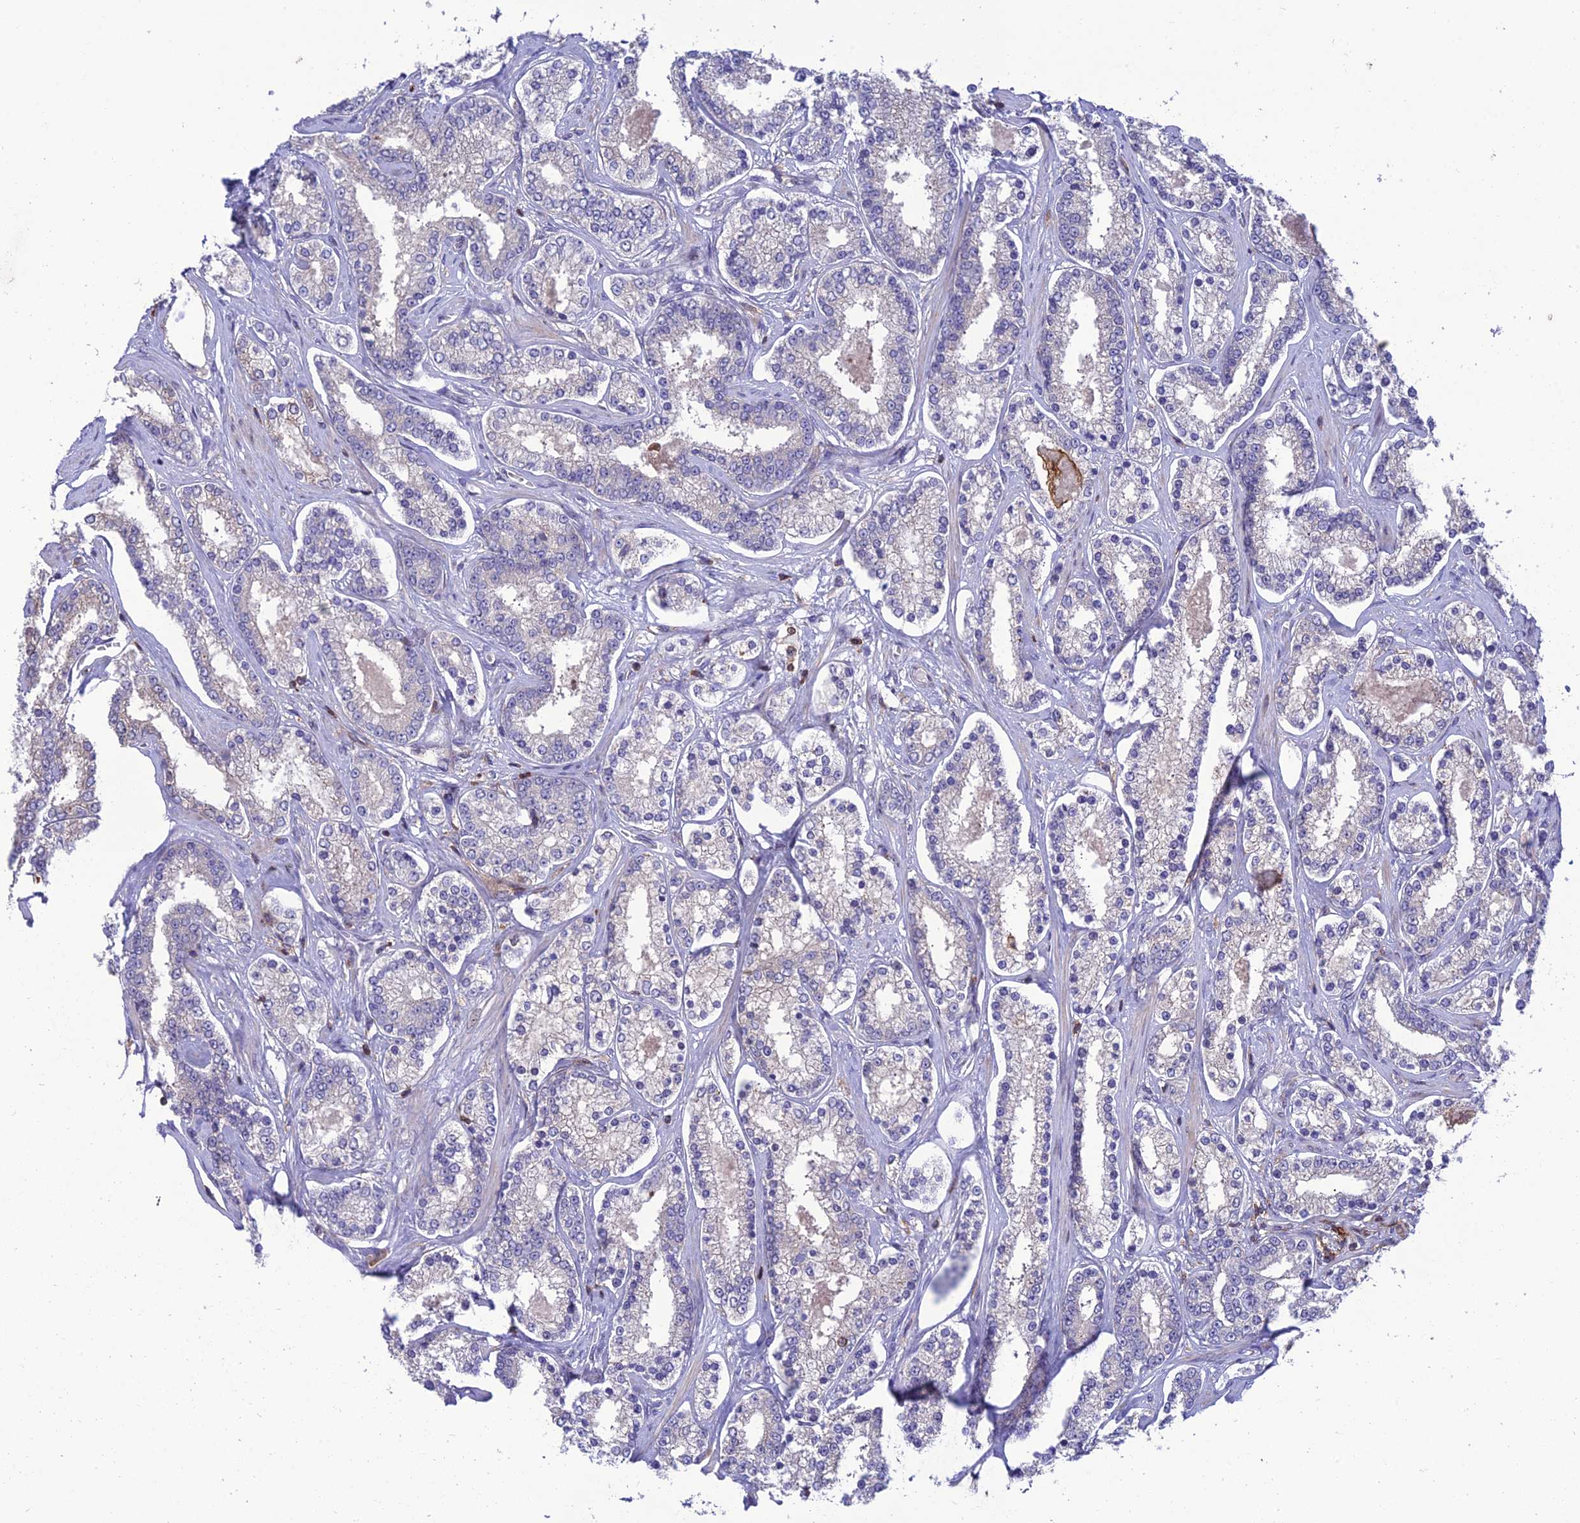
{"staining": {"intensity": "negative", "quantity": "none", "location": "none"}, "tissue": "prostate cancer", "cell_type": "Tumor cells", "image_type": "cancer", "snomed": [{"axis": "morphology", "description": "Normal tissue, NOS"}, {"axis": "morphology", "description": "Adenocarcinoma, High grade"}, {"axis": "topography", "description": "Prostate"}], "caption": "Immunohistochemical staining of prostate adenocarcinoma (high-grade) demonstrates no significant staining in tumor cells.", "gene": "FAM76A", "patient": {"sex": "male", "age": 83}}